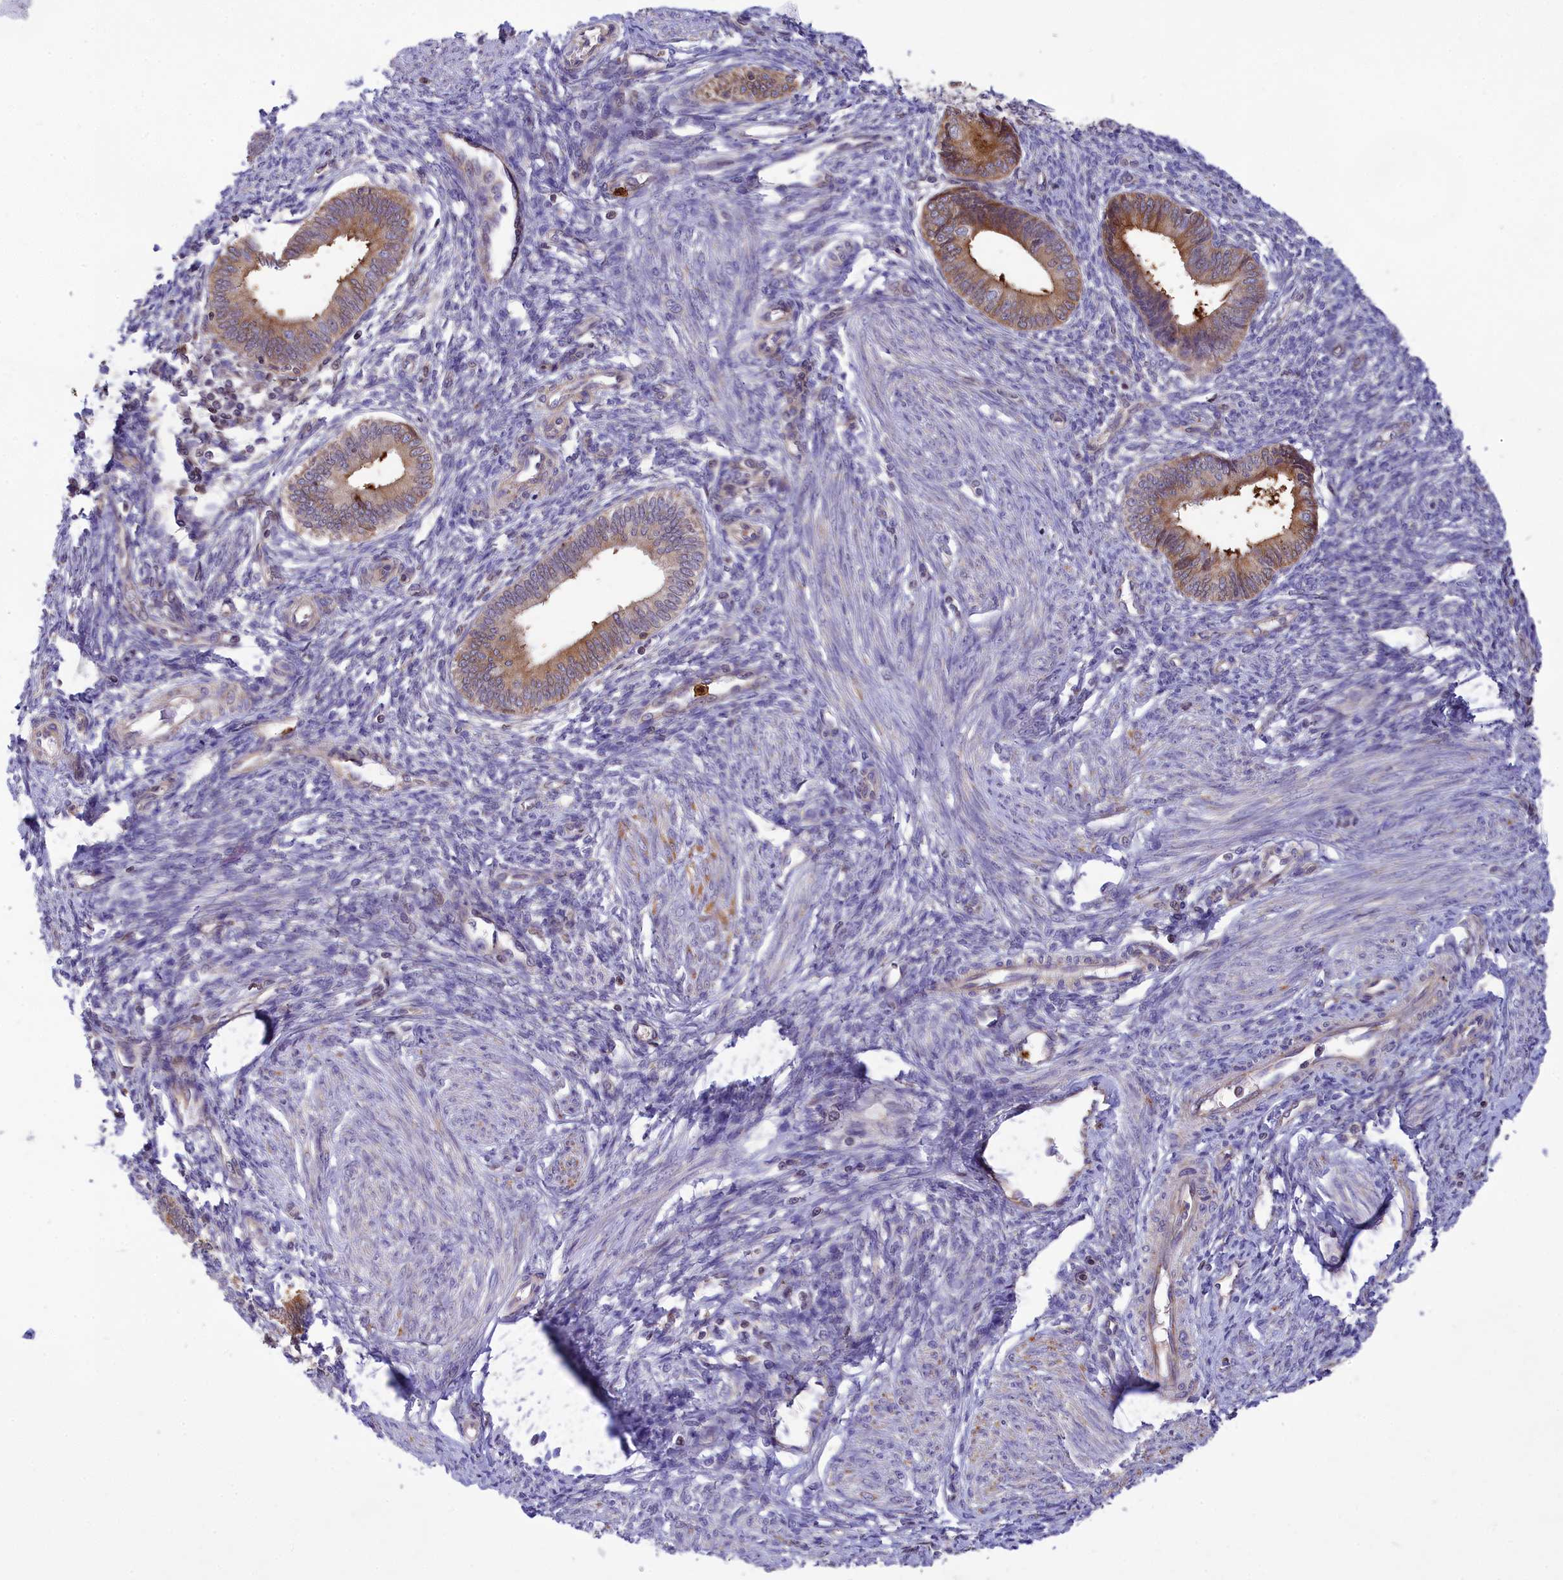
{"staining": {"intensity": "negative", "quantity": "none", "location": "none"}, "tissue": "endometrium", "cell_type": "Cells in endometrial stroma", "image_type": "normal", "snomed": [{"axis": "morphology", "description": "Normal tissue, NOS"}, {"axis": "topography", "description": "Endometrium"}], "caption": "Human endometrium stained for a protein using immunohistochemistry (IHC) displays no expression in cells in endometrial stroma.", "gene": "PKHD1L1", "patient": {"sex": "female", "age": 46}}